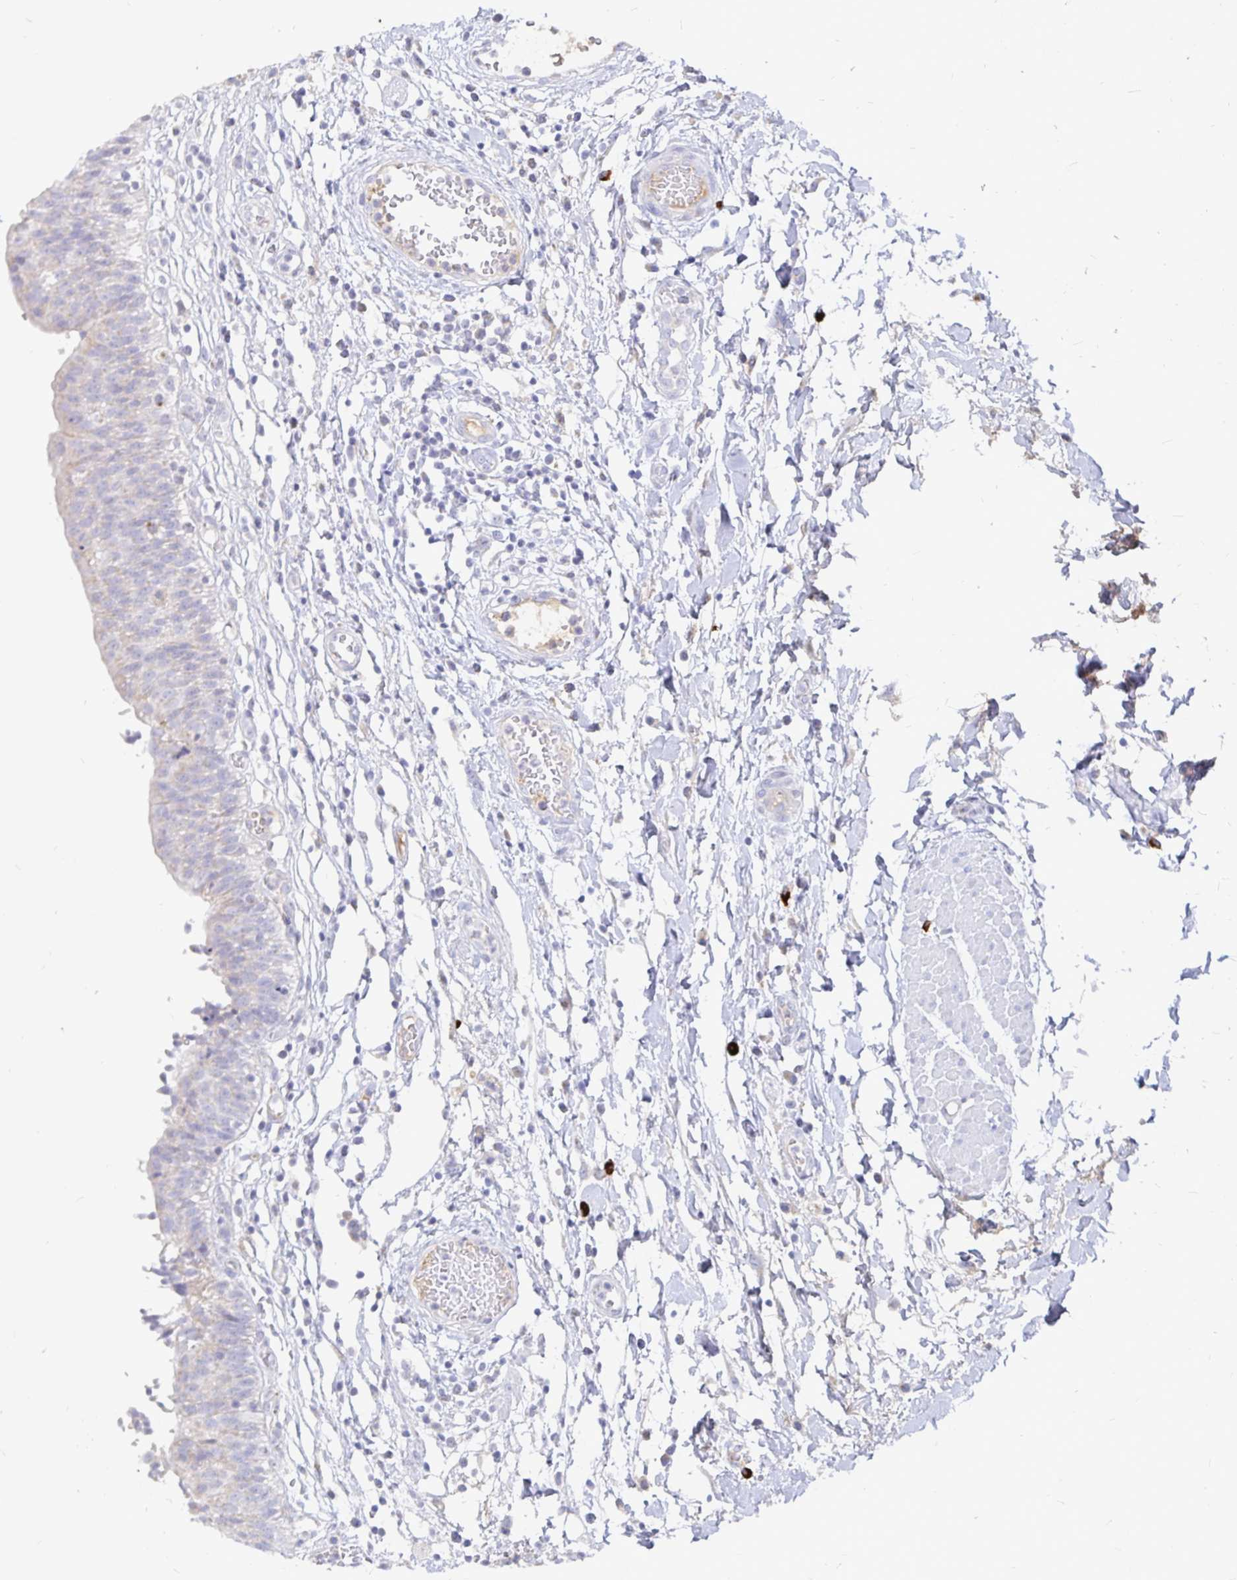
{"staining": {"intensity": "negative", "quantity": "none", "location": "none"}, "tissue": "urinary bladder", "cell_type": "Urothelial cells", "image_type": "normal", "snomed": [{"axis": "morphology", "description": "Normal tissue, NOS"}, {"axis": "topography", "description": "Urinary bladder"}], "caption": "Image shows no significant protein positivity in urothelial cells of normal urinary bladder.", "gene": "PKHD1", "patient": {"sex": "male", "age": 64}}